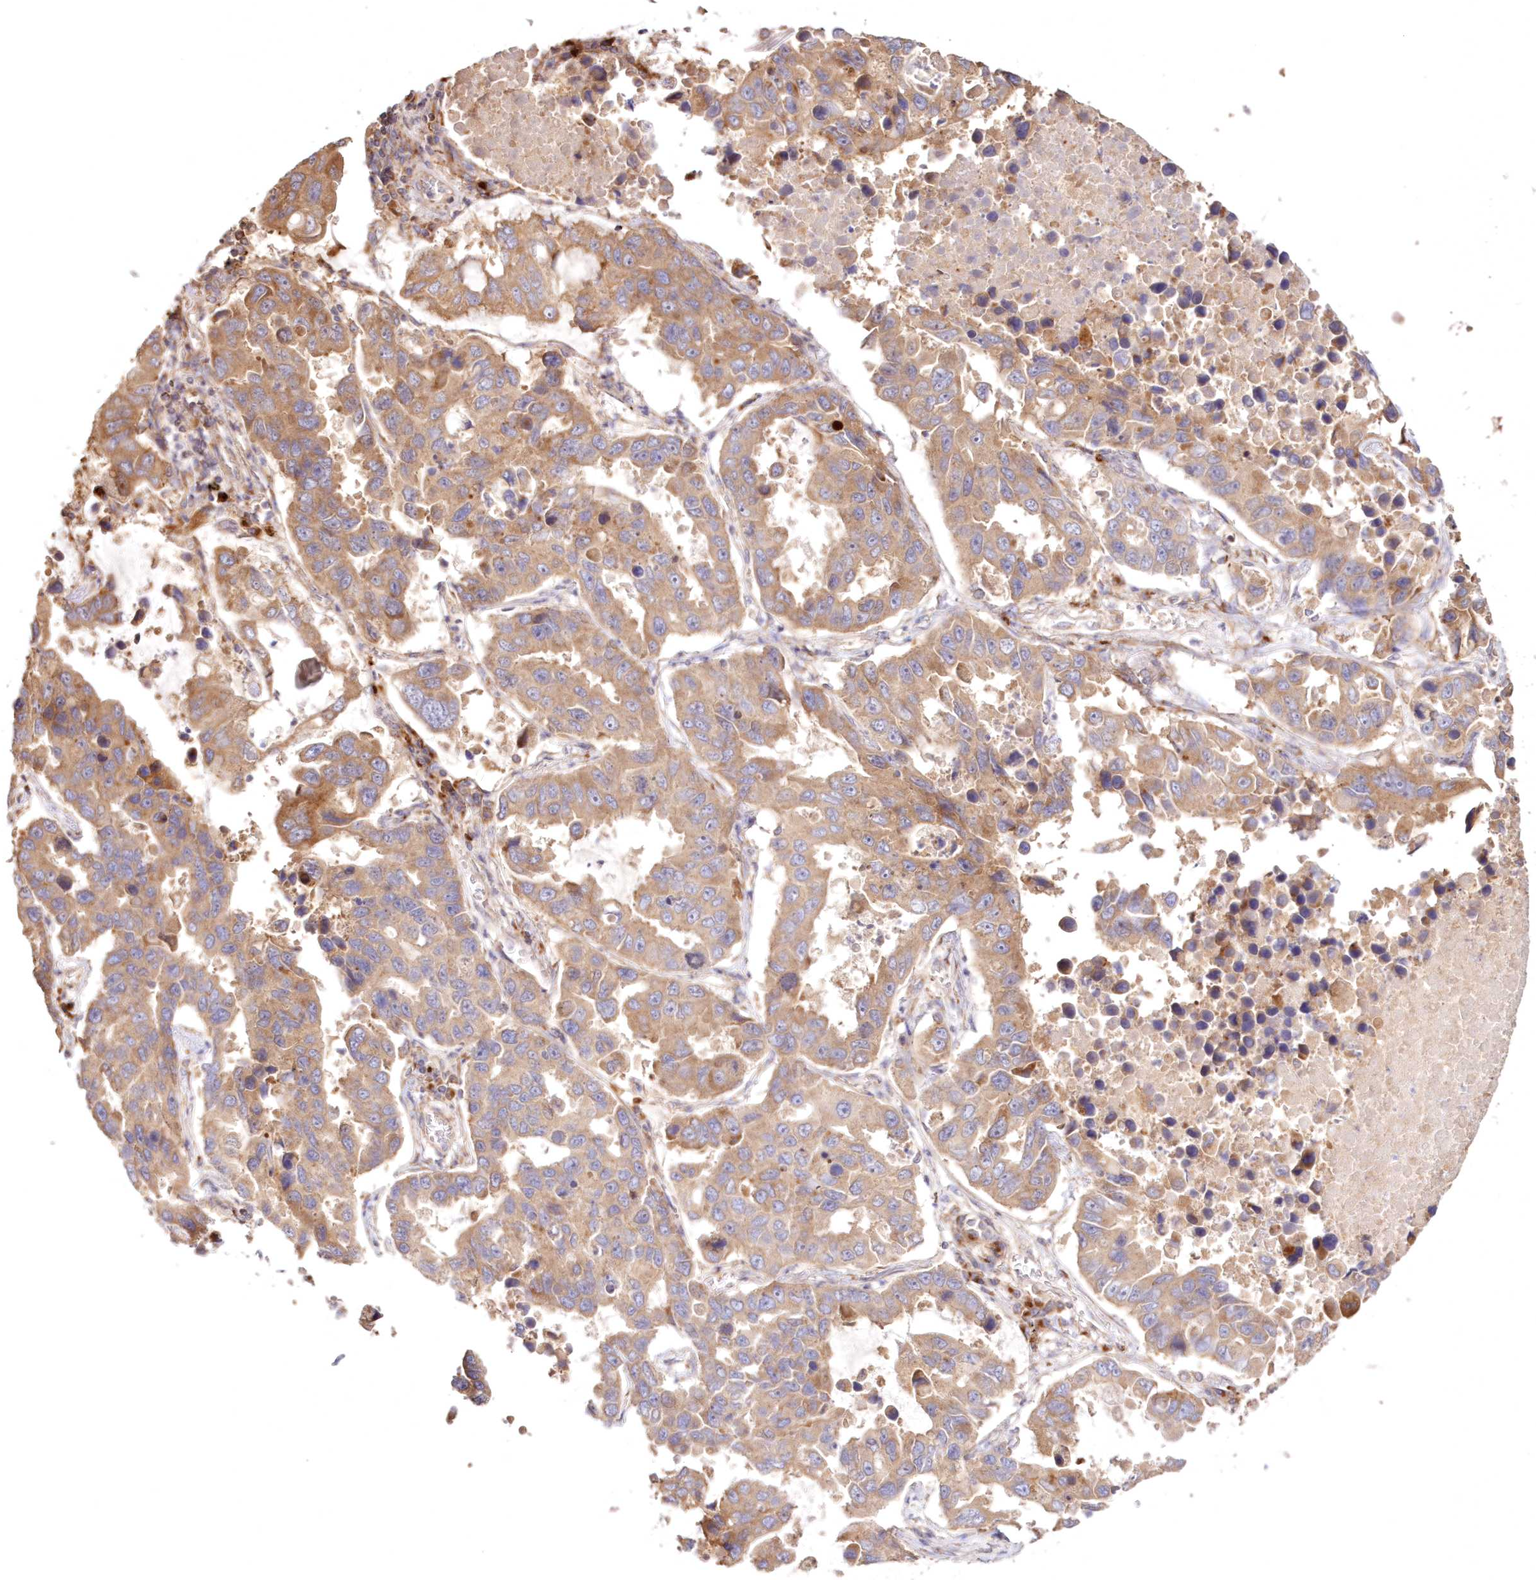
{"staining": {"intensity": "moderate", "quantity": ">75%", "location": "cytoplasmic/membranous"}, "tissue": "lung cancer", "cell_type": "Tumor cells", "image_type": "cancer", "snomed": [{"axis": "morphology", "description": "Adenocarcinoma, NOS"}, {"axis": "topography", "description": "Lung"}], "caption": "An image of lung cancer (adenocarcinoma) stained for a protein exhibits moderate cytoplasmic/membranous brown staining in tumor cells.", "gene": "DDO", "patient": {"sex": "male", "age": 64}}